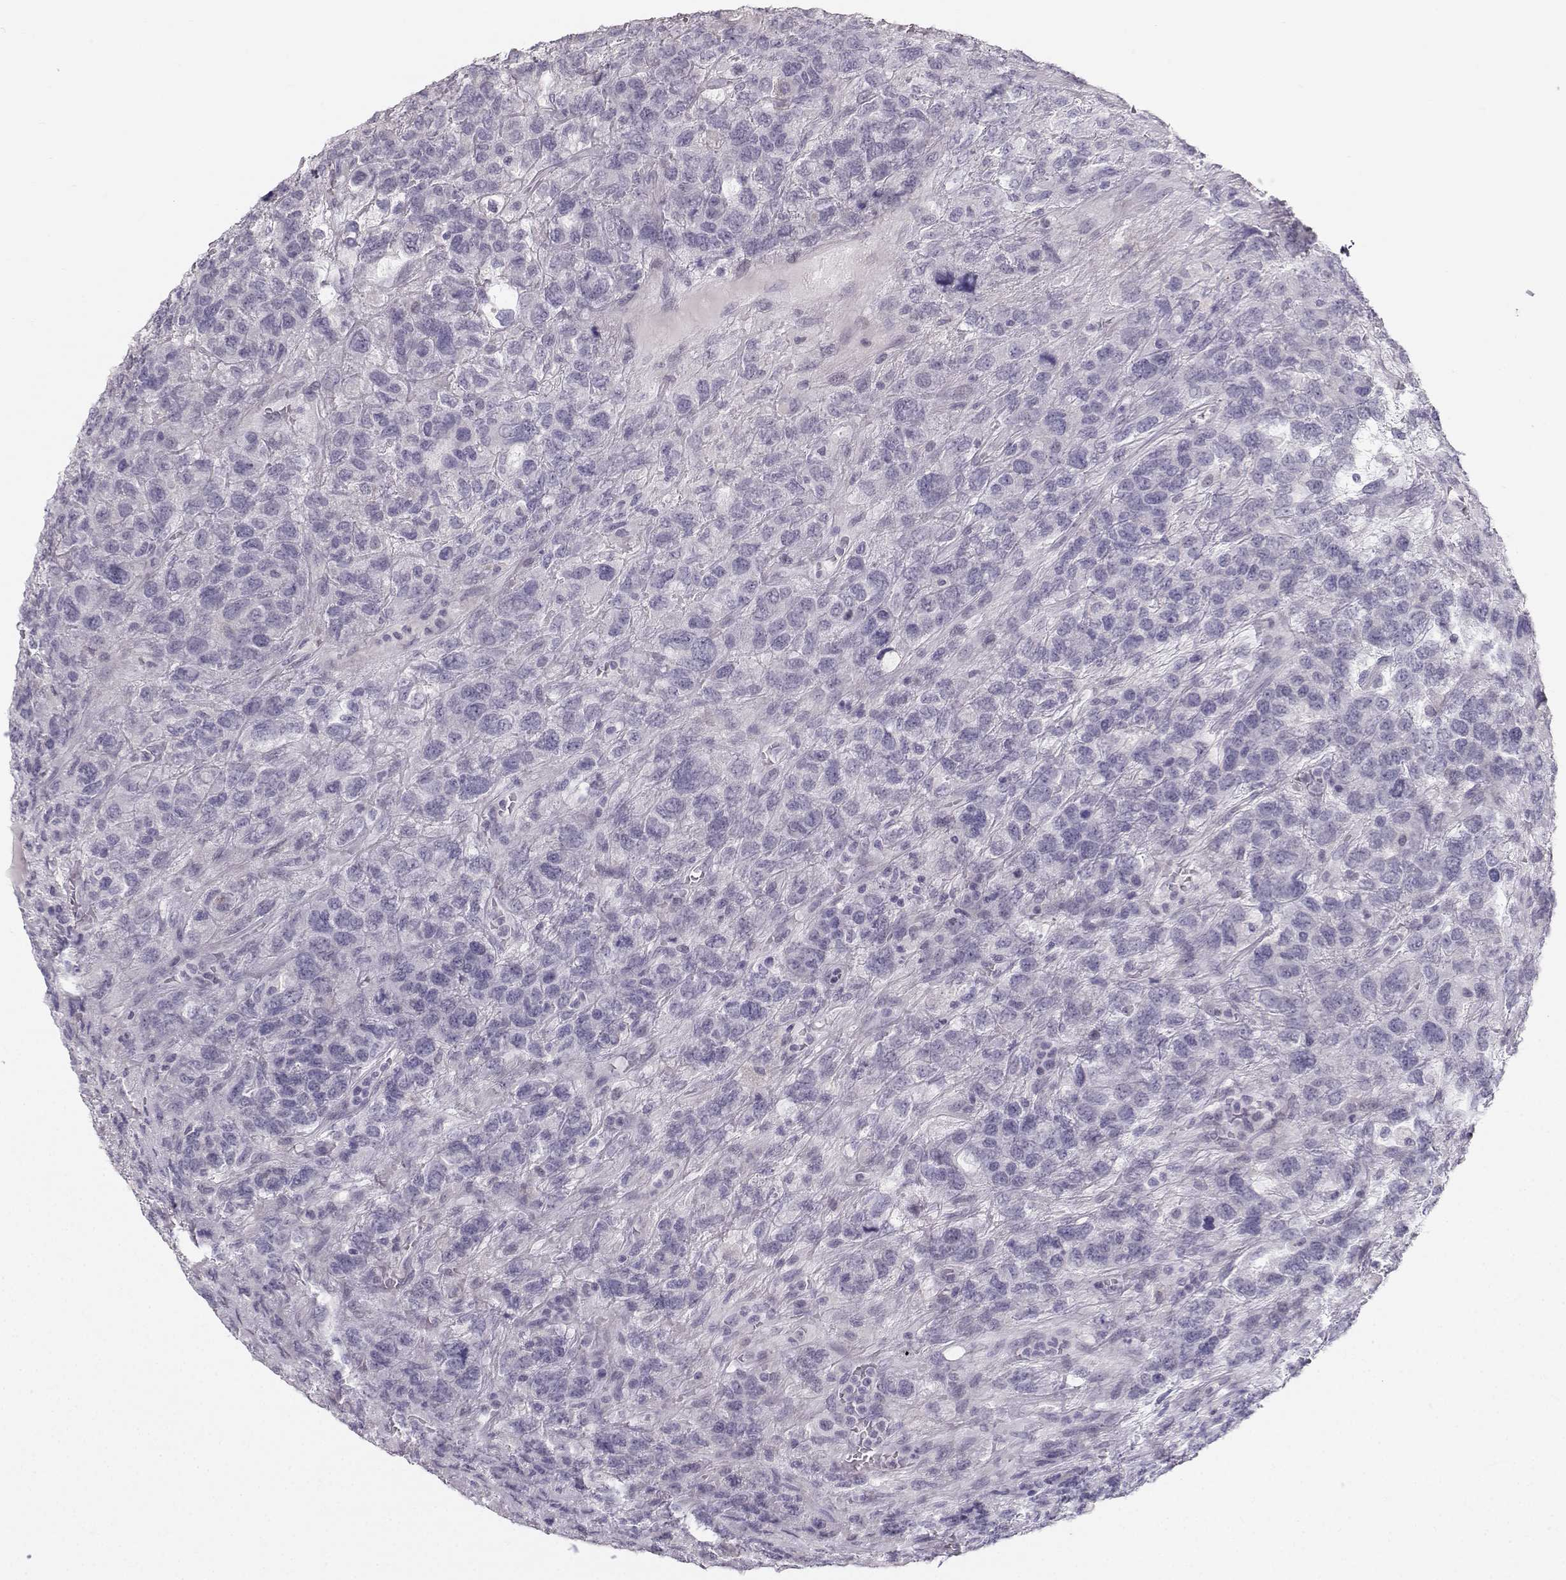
{"staining": {"intensity": "negative", "quantity": "none", "location": "none"}, "tissue": "testis cancer", "cell_type": "Tumor cells", "image_type": "cancer", "snomed": [{"axis": "morphology", "description": "Seminoma, NOS"}, {"axis": "topography", "description": "Testis"}], "caption": "A photomicrograph of seminoma (testis) stained for a protein displays no brown staining in tumor cells. The staining is performed using DAB brown chromogen with nuclei counter-stained in using hematoxylin.", "gene": "CASR", "patient": {"sex": "male", "age": 52}}